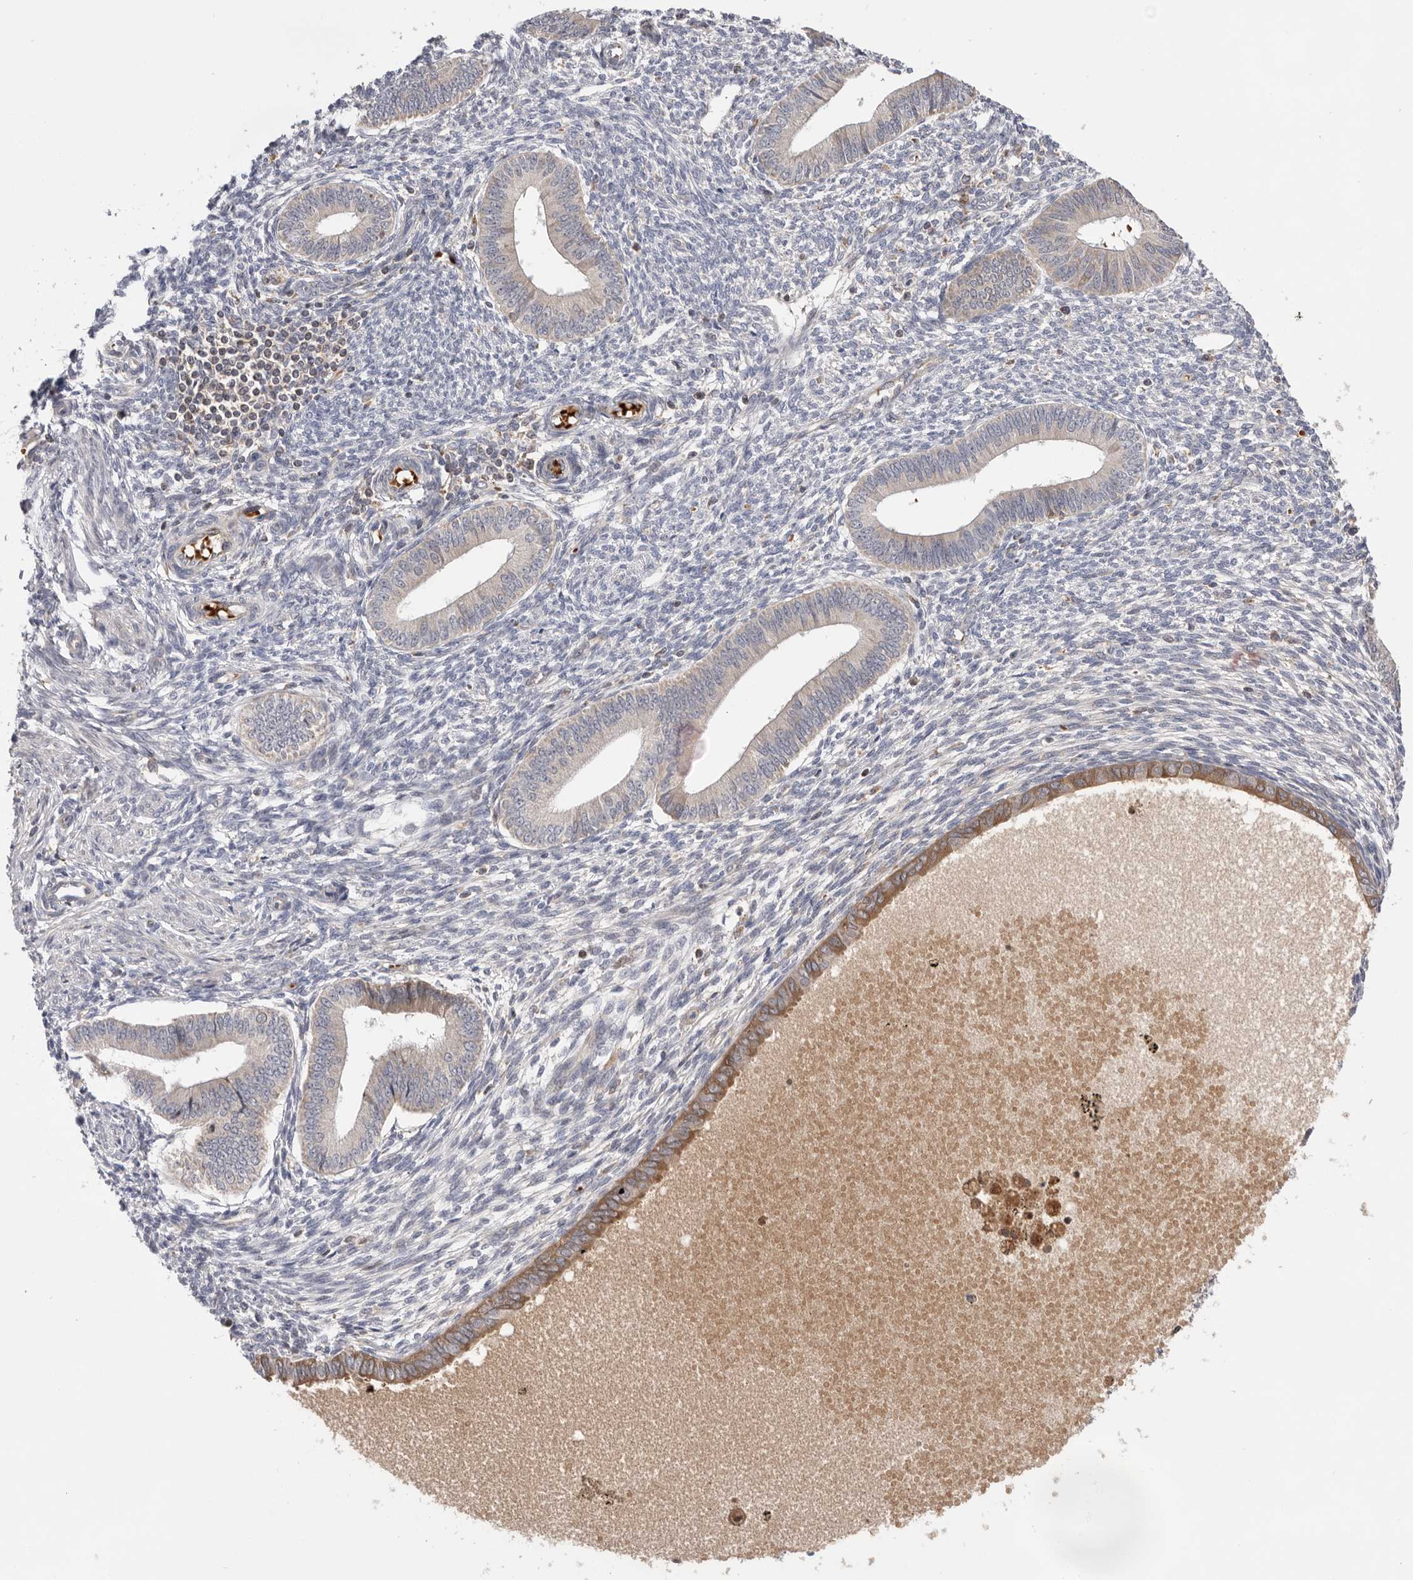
{"staining": {"intensity": "moderate", "quantity": "<25%", "location": "cytoplasmic/membranous"}, "tissue": "endometrium", "cell_type": "Cells in endometrial stroma", "image_type": "normal", "snomed": [{"axis": "morphology", "description": "Normal tissue, NOS"}, {"axis": "topography", "description": "Endometrium"}], "caption": "Benign endometrium demonstrates moderate cytoplasmic/membranous positivity in approximately <25% of cells in endometrial stroma, visualized by immunohistochemistry. (brown staining indicates protein expression, while blue staining denotes nuclei).", "gene": "RNF213", "patient": {"sex": "female", "age": 46}}